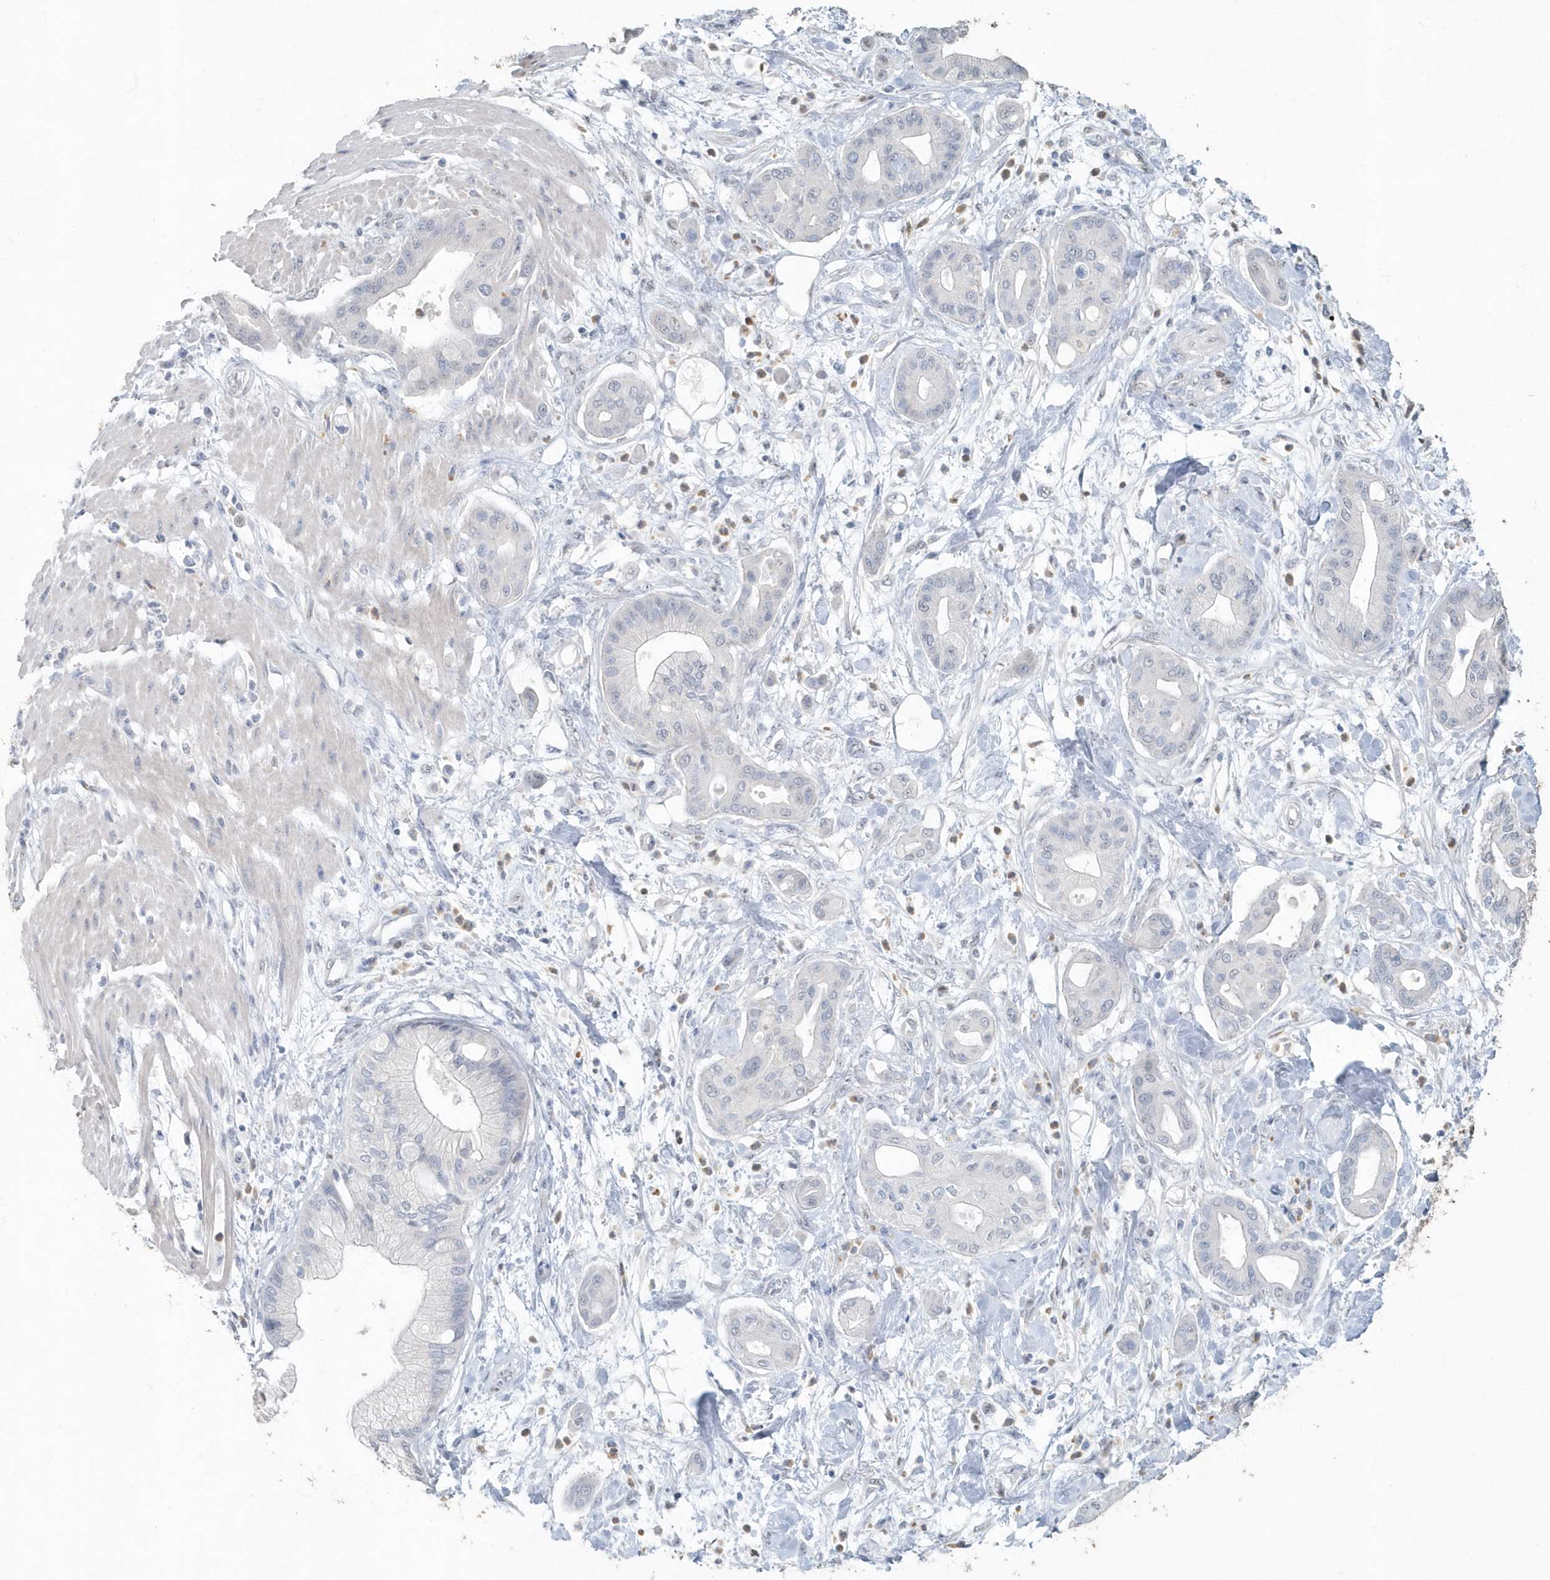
{"staining": {"intensity": "negative", "quantity": "none", "location": "none"}, "tissue": "pancreatic cancer", "cell_type": "Tumor cells", "image_type": "cancer", "snomed": [{"axis": "morphology", "description": "Adenocarcinoma, NOS"}, {"axis": "morphology", "description": "Adenocarcinoma, metastatic, NOS"}, {"axis": "topography", "description": "Lymph node"}, {"axis": "topography", "description": "Pancreas"}, {"axis": "topography", "description": "Duodenum"}], "caption": "The histopathology image demonstrates no significant staining in tumor cells of pancreatic cancer (metastatic adenocarcinoma). (Immunohistochemistry, brightfield microscopy, high magnification).", "gene": "MYOT", "patient": {"sex": "female", "age": 64}}